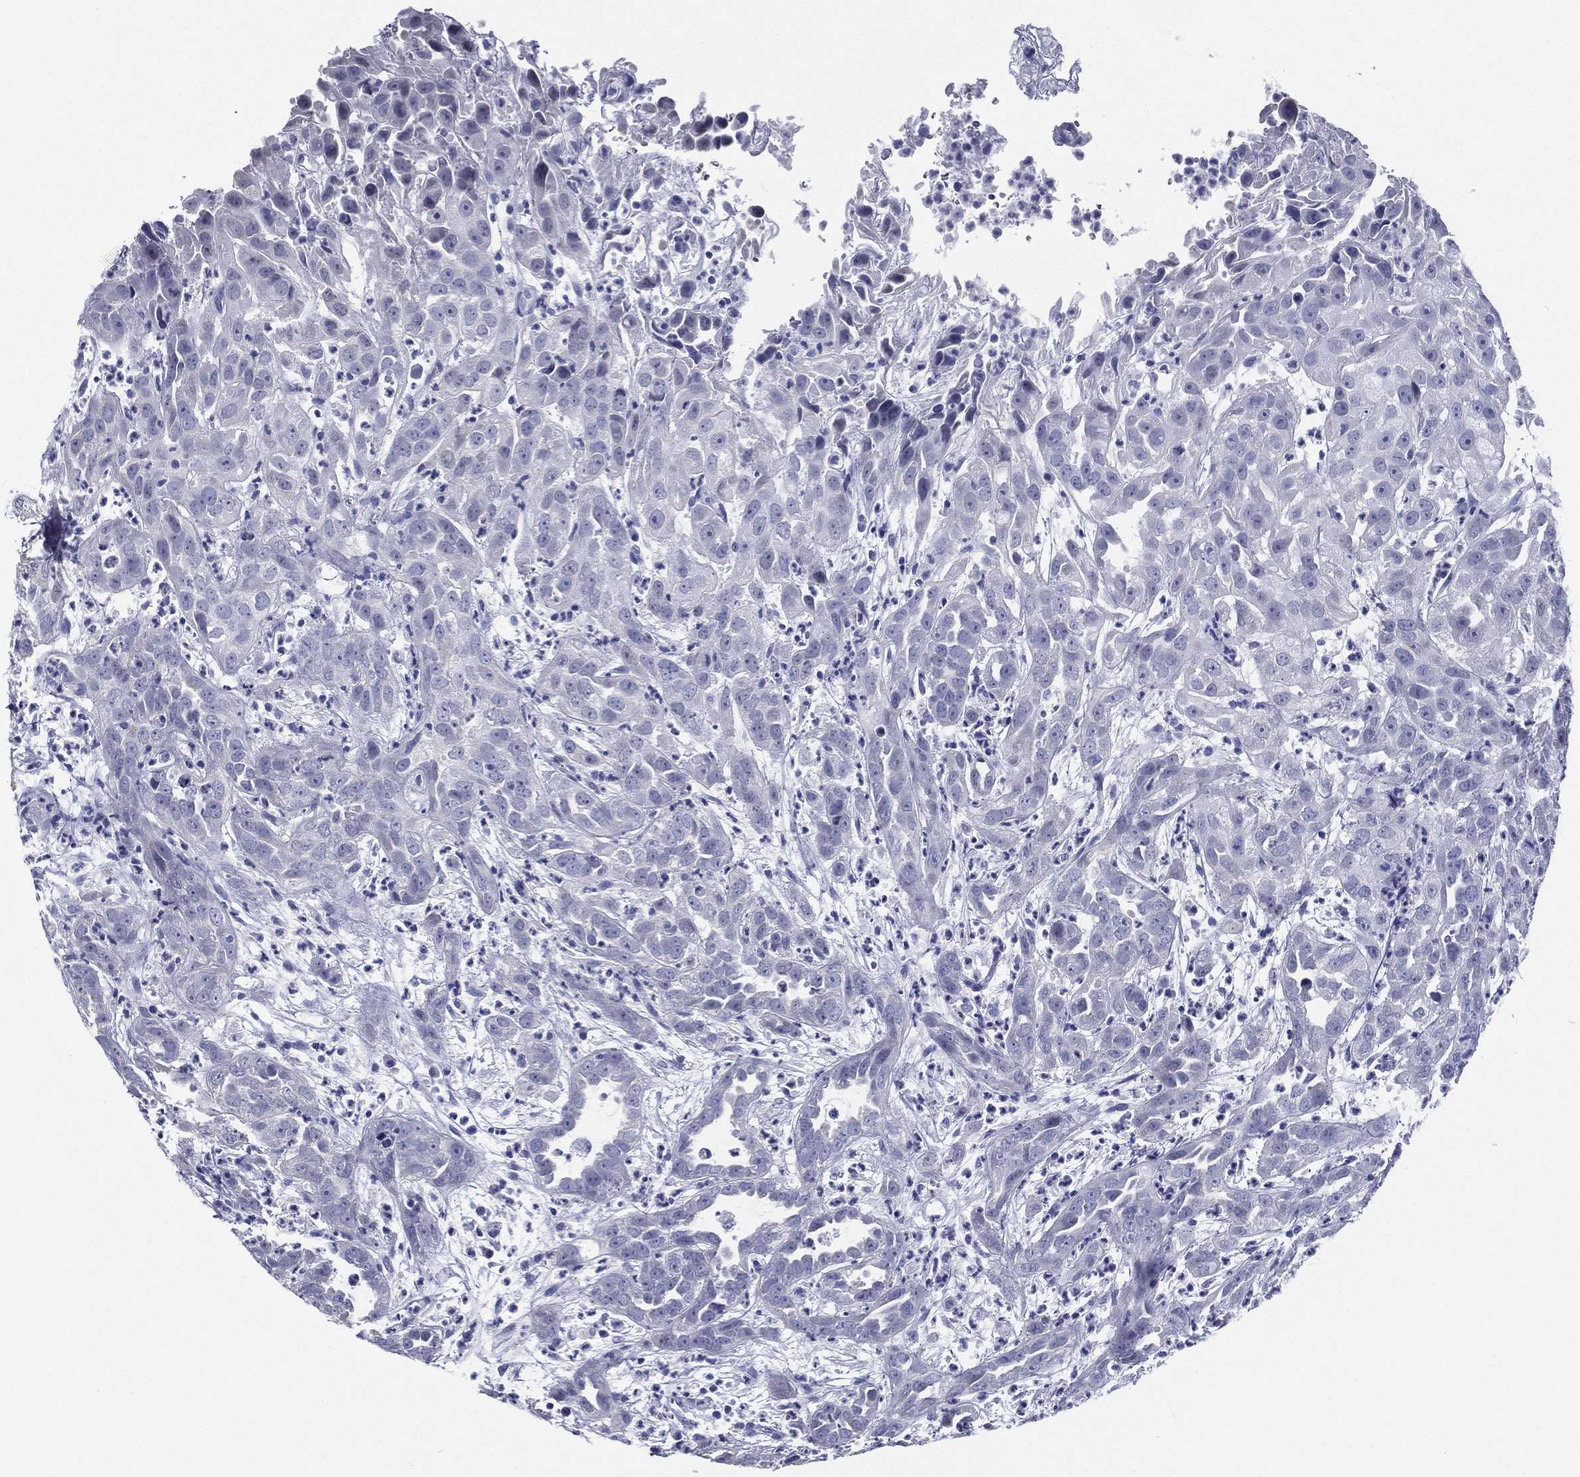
{"staining": {"intensity": "negative", "quantity": "none", "location": "none"}, "tissue": "urothelial cancer", "cell_type": "Tumor cells", "image_type": "cancer", "snomed": [{"axis": "morphology", "description": "Urothelial carcinoma, High grade"}, {"axis": "topography", "description": "Urinary bladder"}], "caption": "Immunohistochemistry (IHC) micrograph of neoplastic tissue: human urothelial cancer stained with DAB shows no significant protein staining in tumor cells.", "gene": "RSPH4A", "patient": {"sex": "female", "age": 41}}